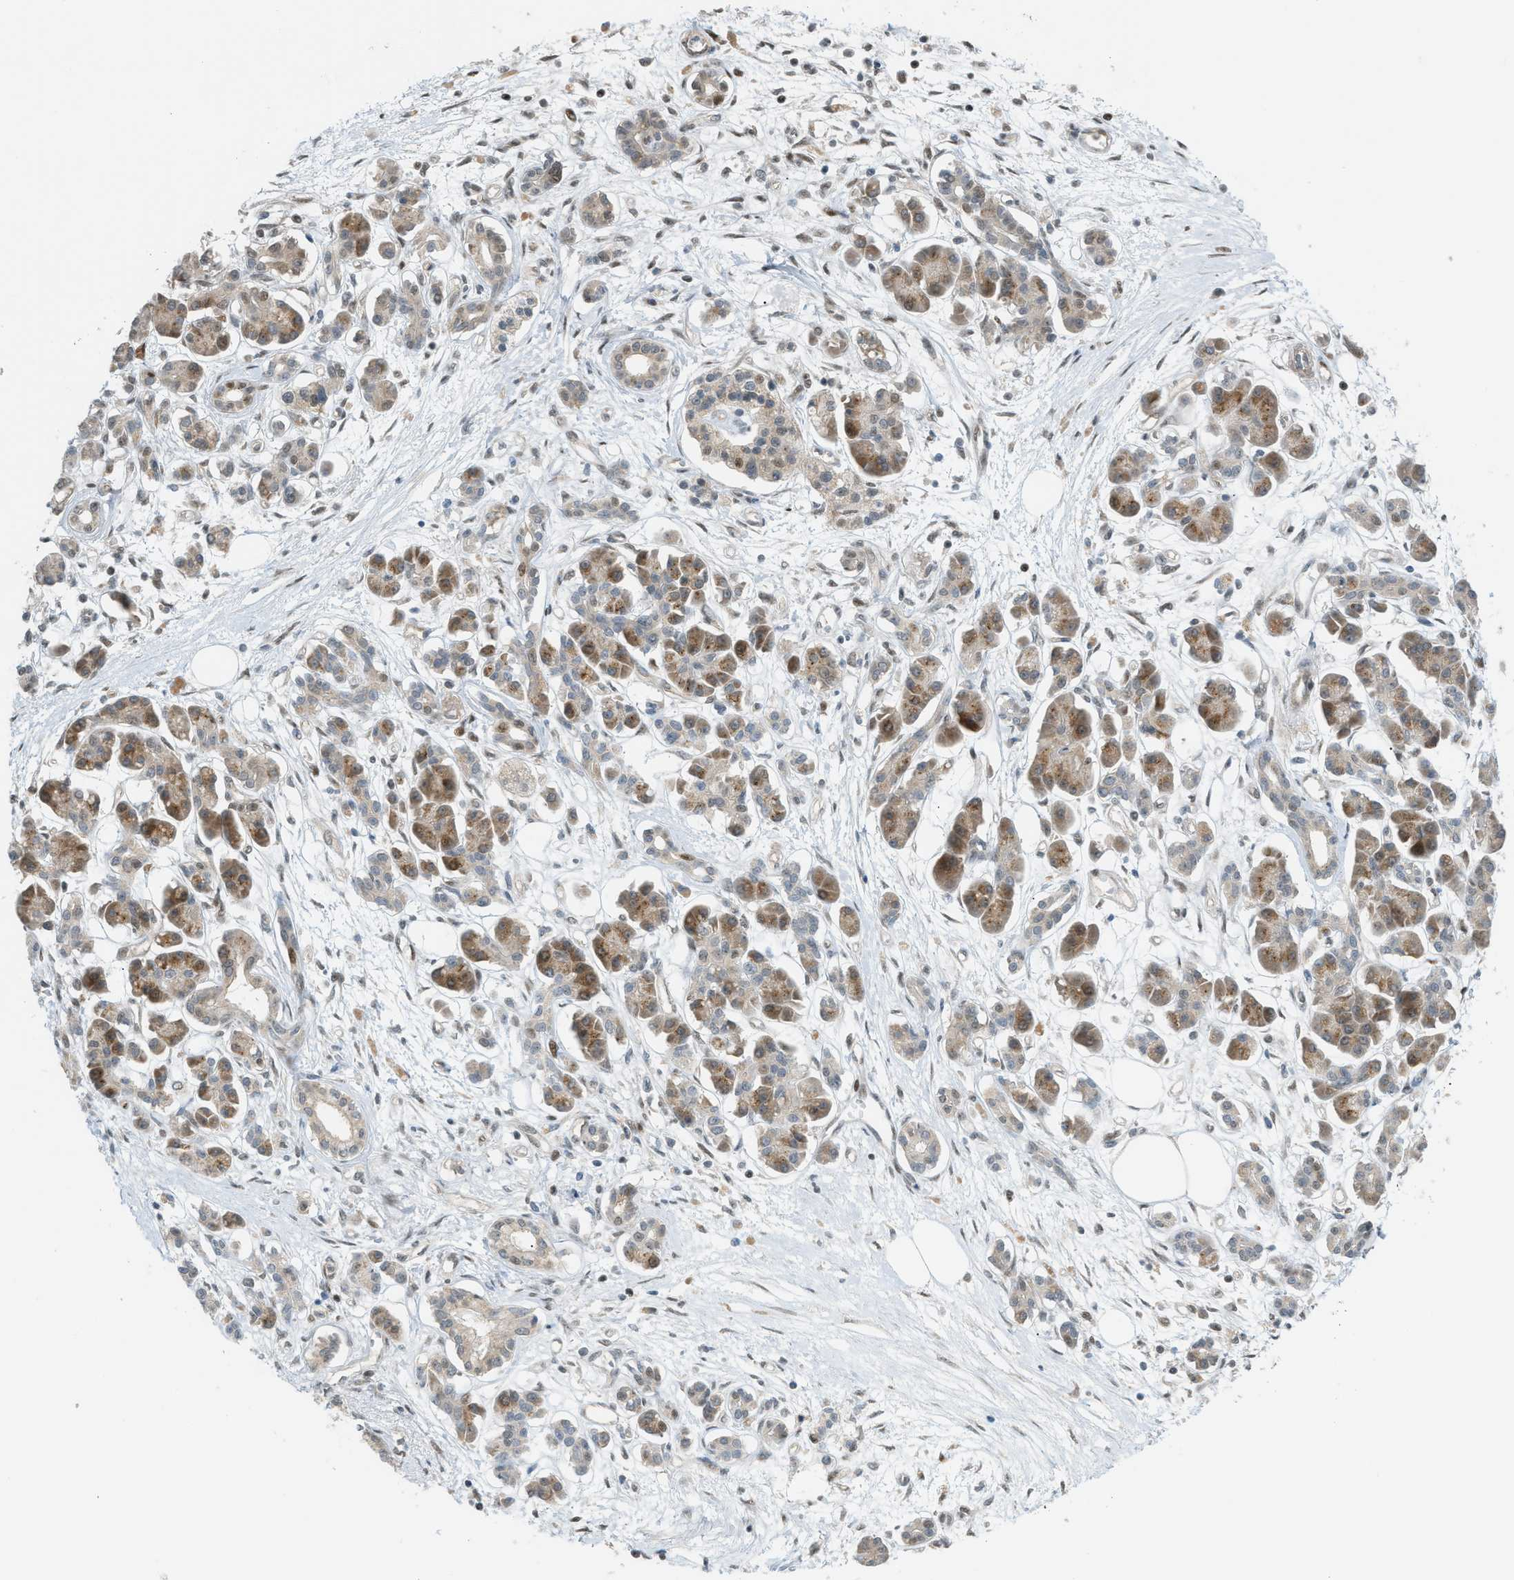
{"staining": {"intensity": "moderate", "quantity": ">75%", "location": "cytoplasmic/membranous,nuclear"}, "tissue": "pancreatic cancer", "cell_type": "Tumor cells", "image_type": "cancer", "snomed": [{"axis": "morphology", "description": "Adenocarcinoma, NOS"}, {"axis": "topography", "description": "Pancreas"}], "caption": "Moderate cytoplasmic/membranous and nuclear staining for a protein is present in approximately >75% of tumor cells of pancreatic cancer (adenocarcinoma) using IHC.", "gene": "CCDC186", "patient": {"sex": "female", "age": 77}}